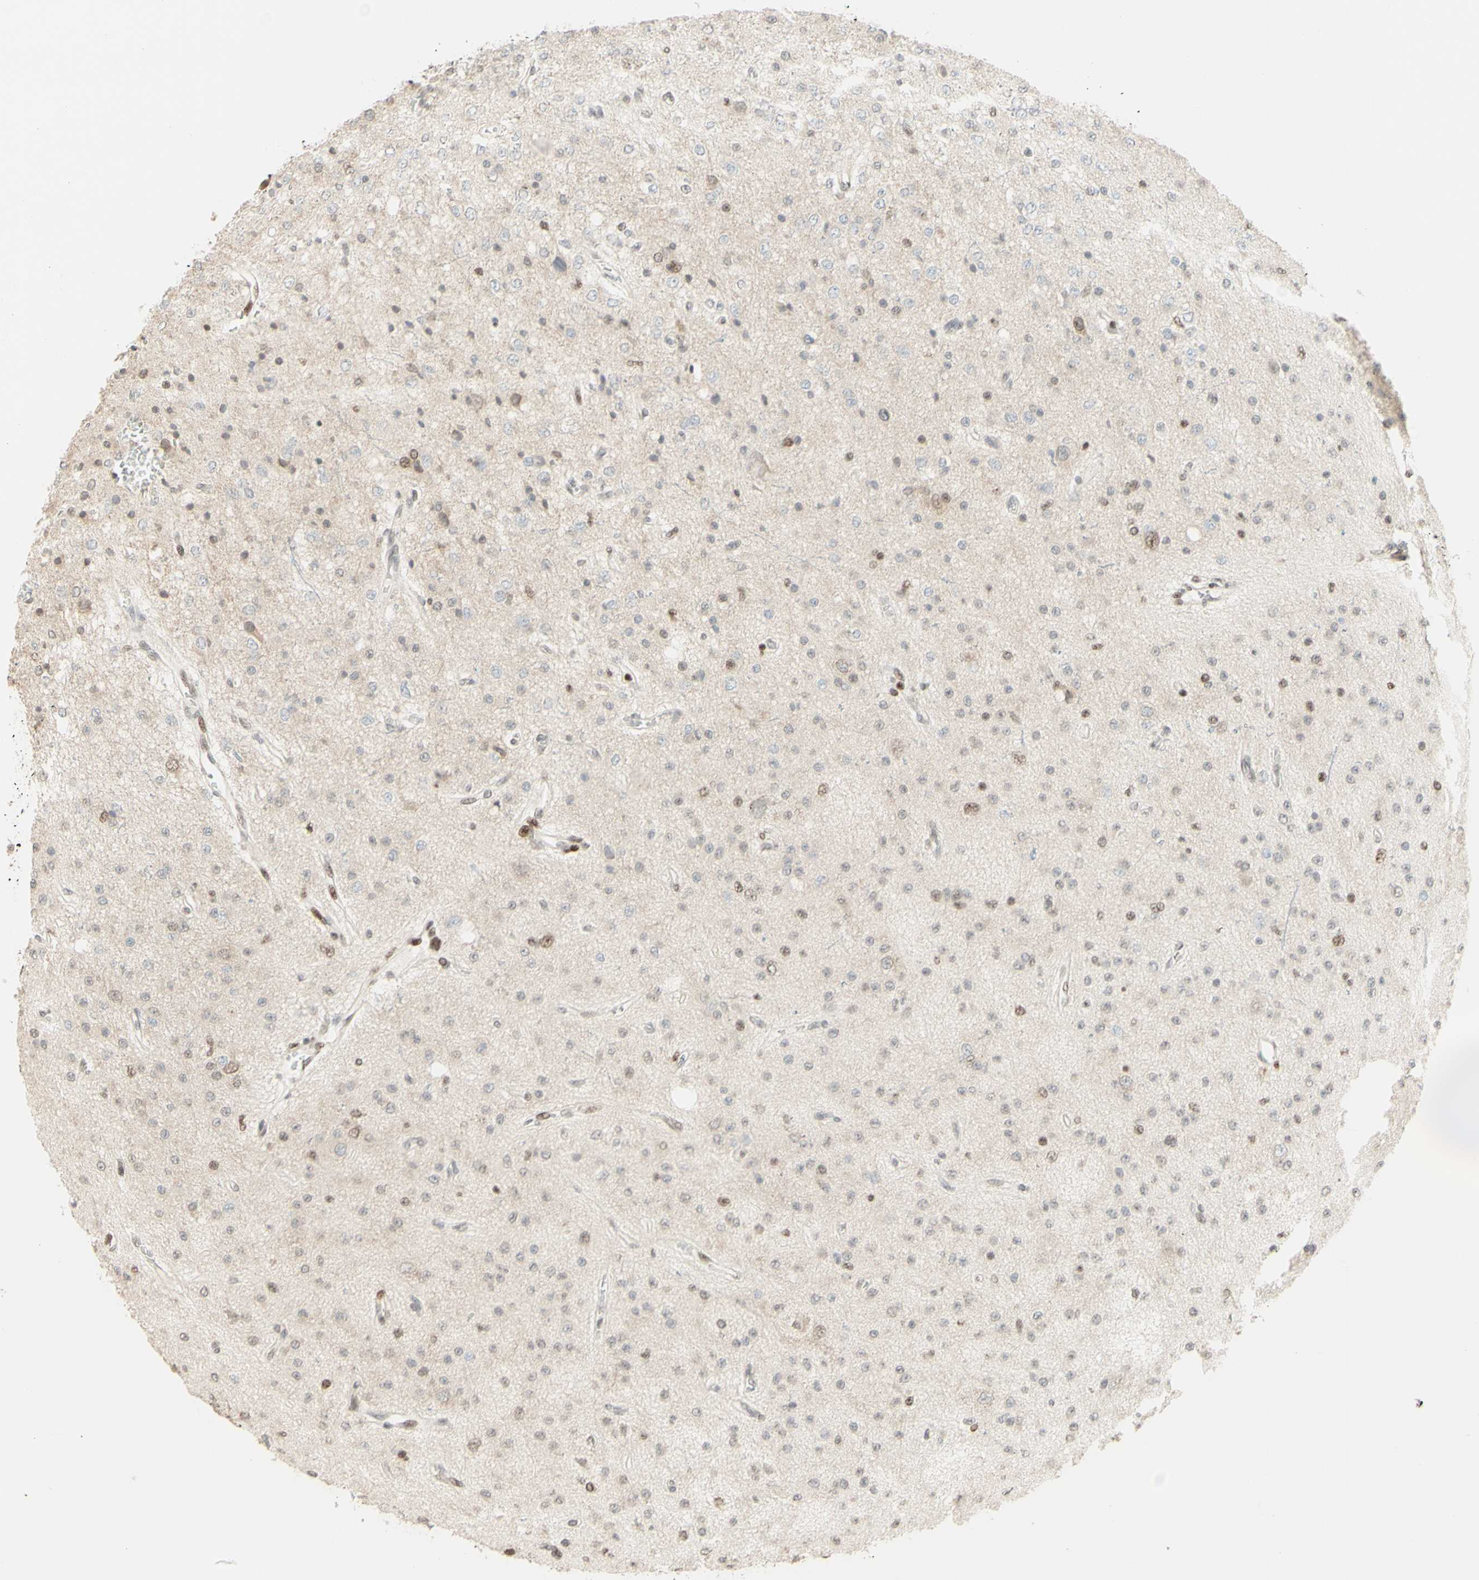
{"staining": {"intensity": "weak", "quantity": "25%-75%", "location": "nuclear"}, "tissue": "glioma", "cell_type": "Tumor cells", "image_type": "cancer", "snomed": [{"axis": "morphology", "description": "Glioma, malignant, Low grade"}, {"axis": "topography", "description": "Brain"}], "caption": "A brown stain labels weak nuclear positivity of a protein in human glioma tumor cells.", "gene": "CDKL5", "patient": {"sex": "male", "age": 38}}